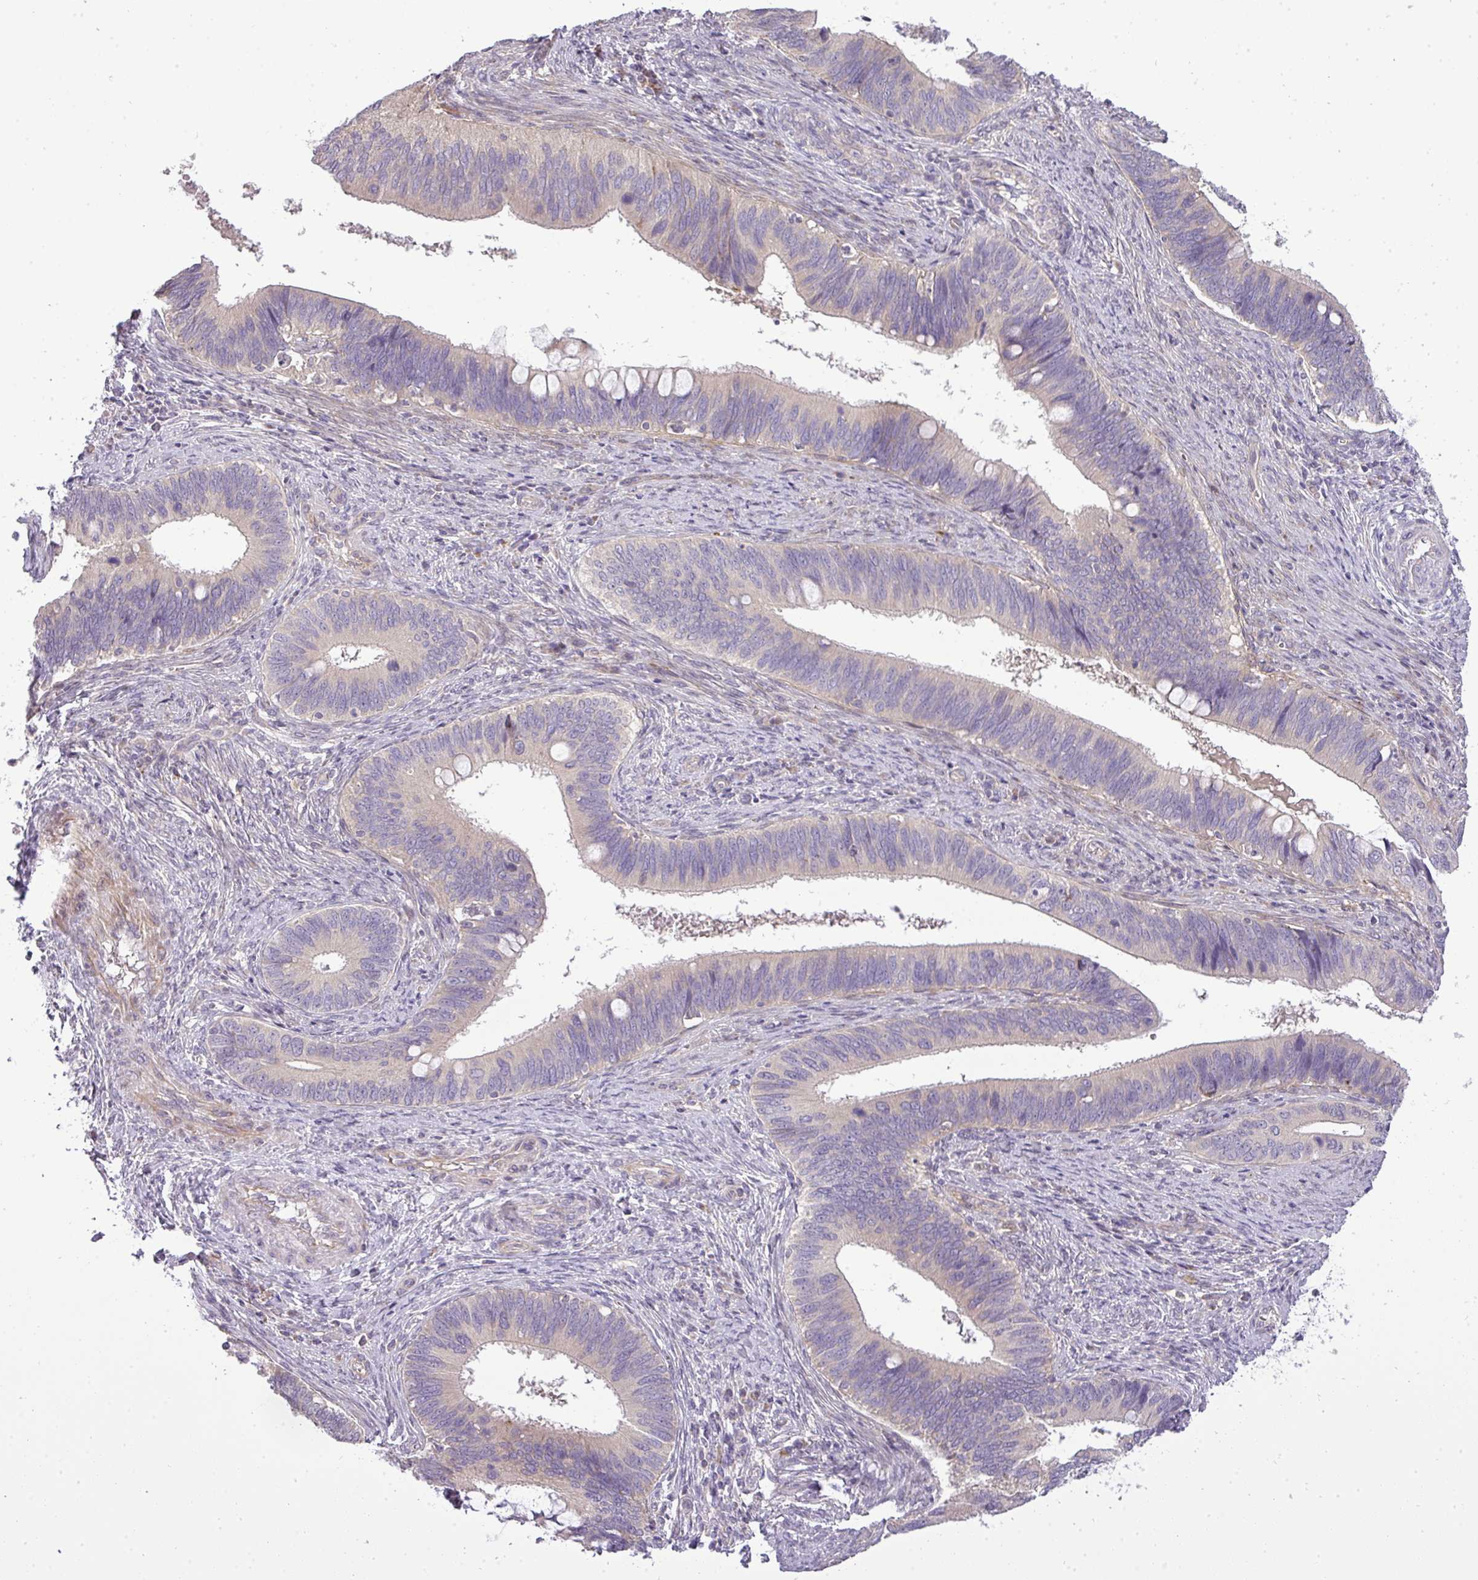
{"staining": {"intensity": "moderate", "quantity": "<25%", "location": "cytoplasmic/membranous"}, "tissue": "cervical cancer", "cell_type": "Tumor cells", "image_type": "cancer", "snomed": [{"axis": "morphology", "description": "Adenocarcinoma, NOS"}, {"axis": "topography", "description": "Cervix"}], "caption": "High-power microscopy captured an immunohistochemistry micrograph of cervical cancer (adenocarcinoma), revealing moderate cytoplasmic/membranous staining in approximately <25% of tumor cells. Using DAB (3,3'-diaminobenzidine) (brown) and hematoxylin (blue) stains, captured at high magnification using brightfield microscopy.", "gene": "ZDHHC1", "patient": {"sex": "female", "age": 42}}